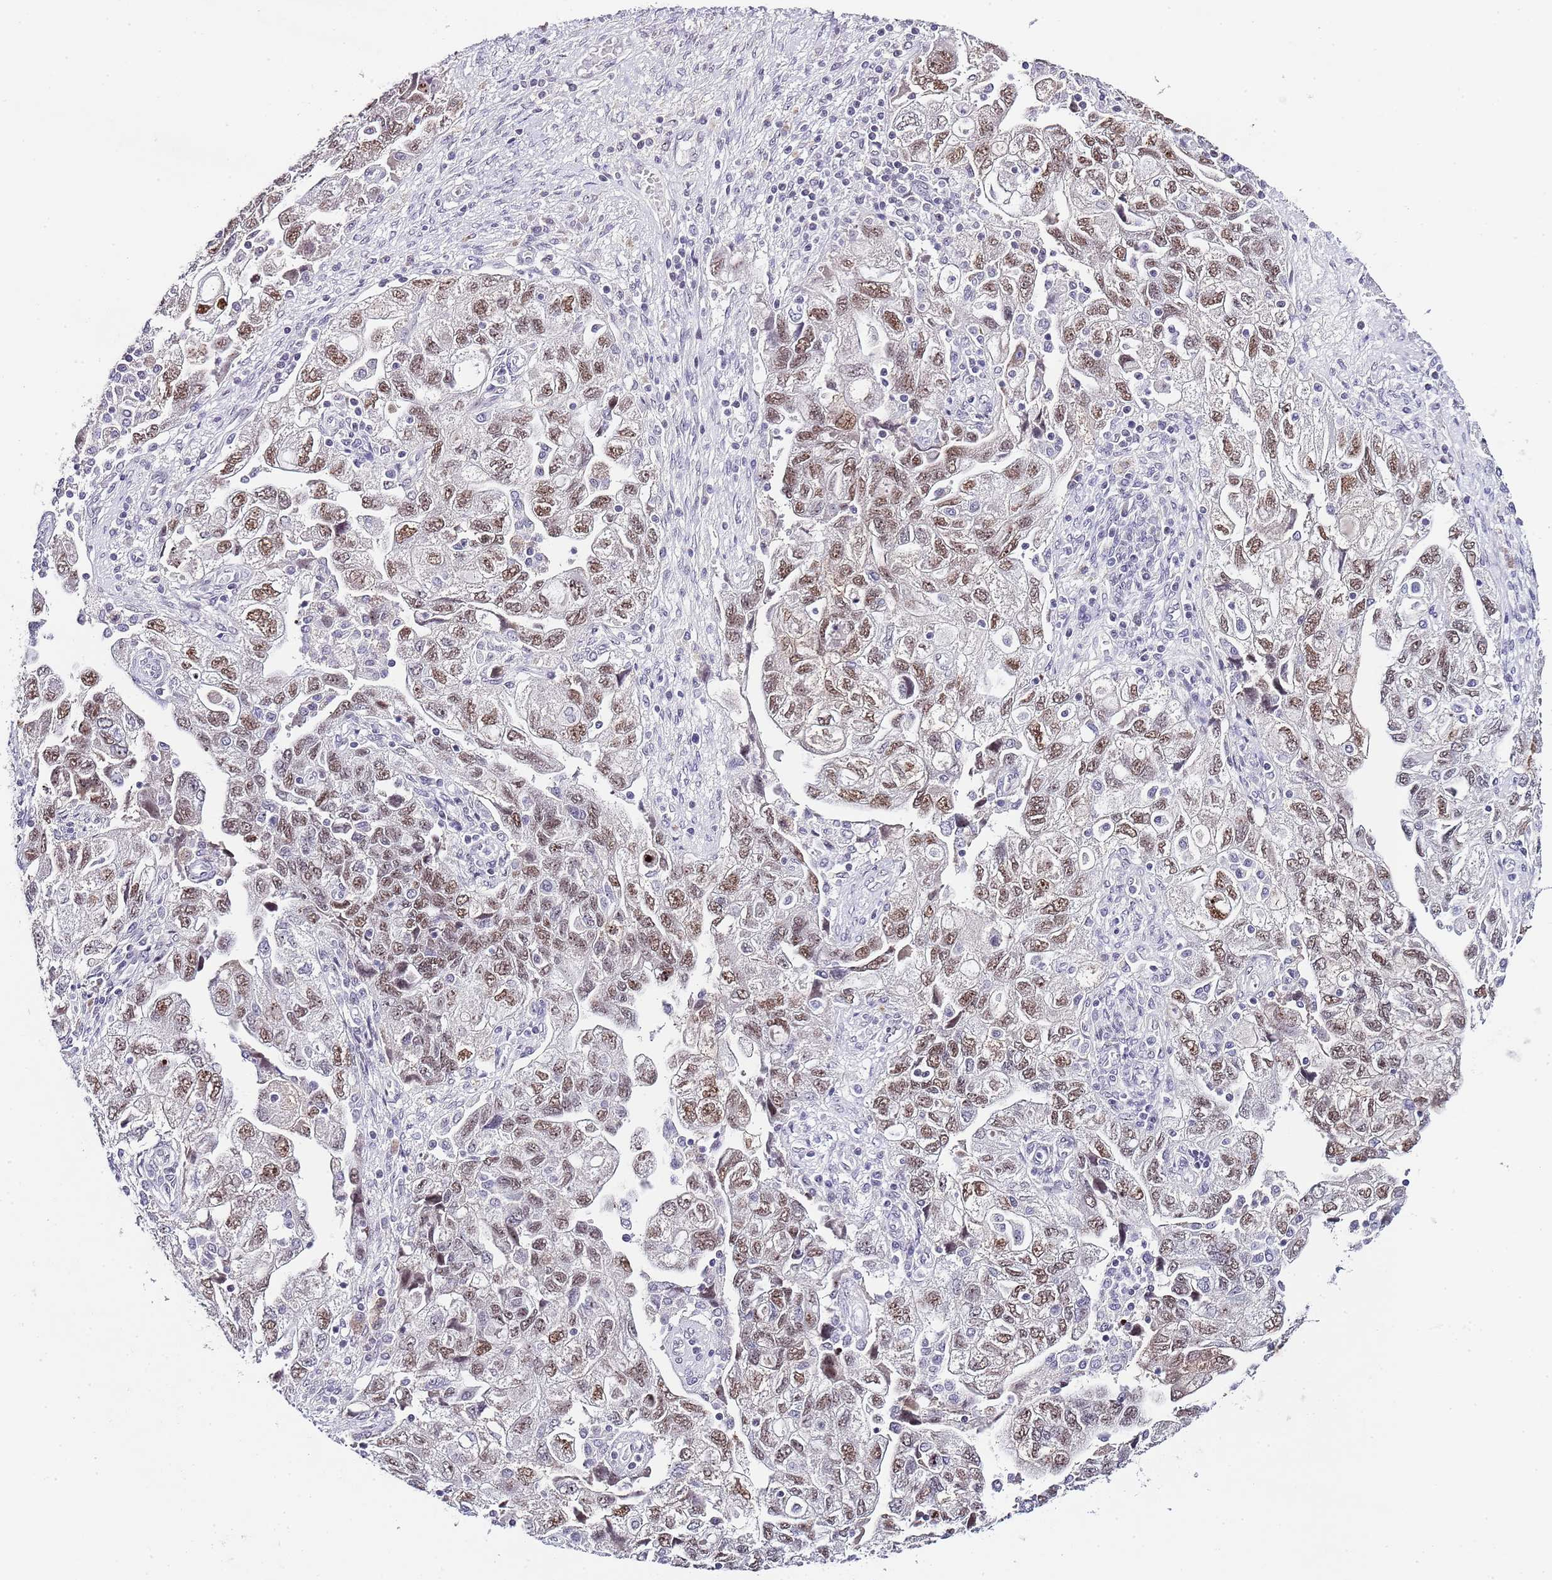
{"staining": {"intensity": "moderate", "quantity": ">75%", "location": "nuclear"}, "tissue": "ovarian cancer", "cell_type": "Tumor cells", "image_type": "cancer", "snomed": [{"axis": "morphology", "description": "Carcinoma, NOS"}, {"axis": "morphology", "description": "Cystadenocarcinoma, serous, NOS"}, {"axis": "topography", "description": "Ovary"}], "caption": "Protein expression analysis of human carcinoma (ovarian) reveals moderate nuclear expression in about >75% of tumor cells.", "gene": "NOP56", "patient": {"sex": "female", "age": 69}}